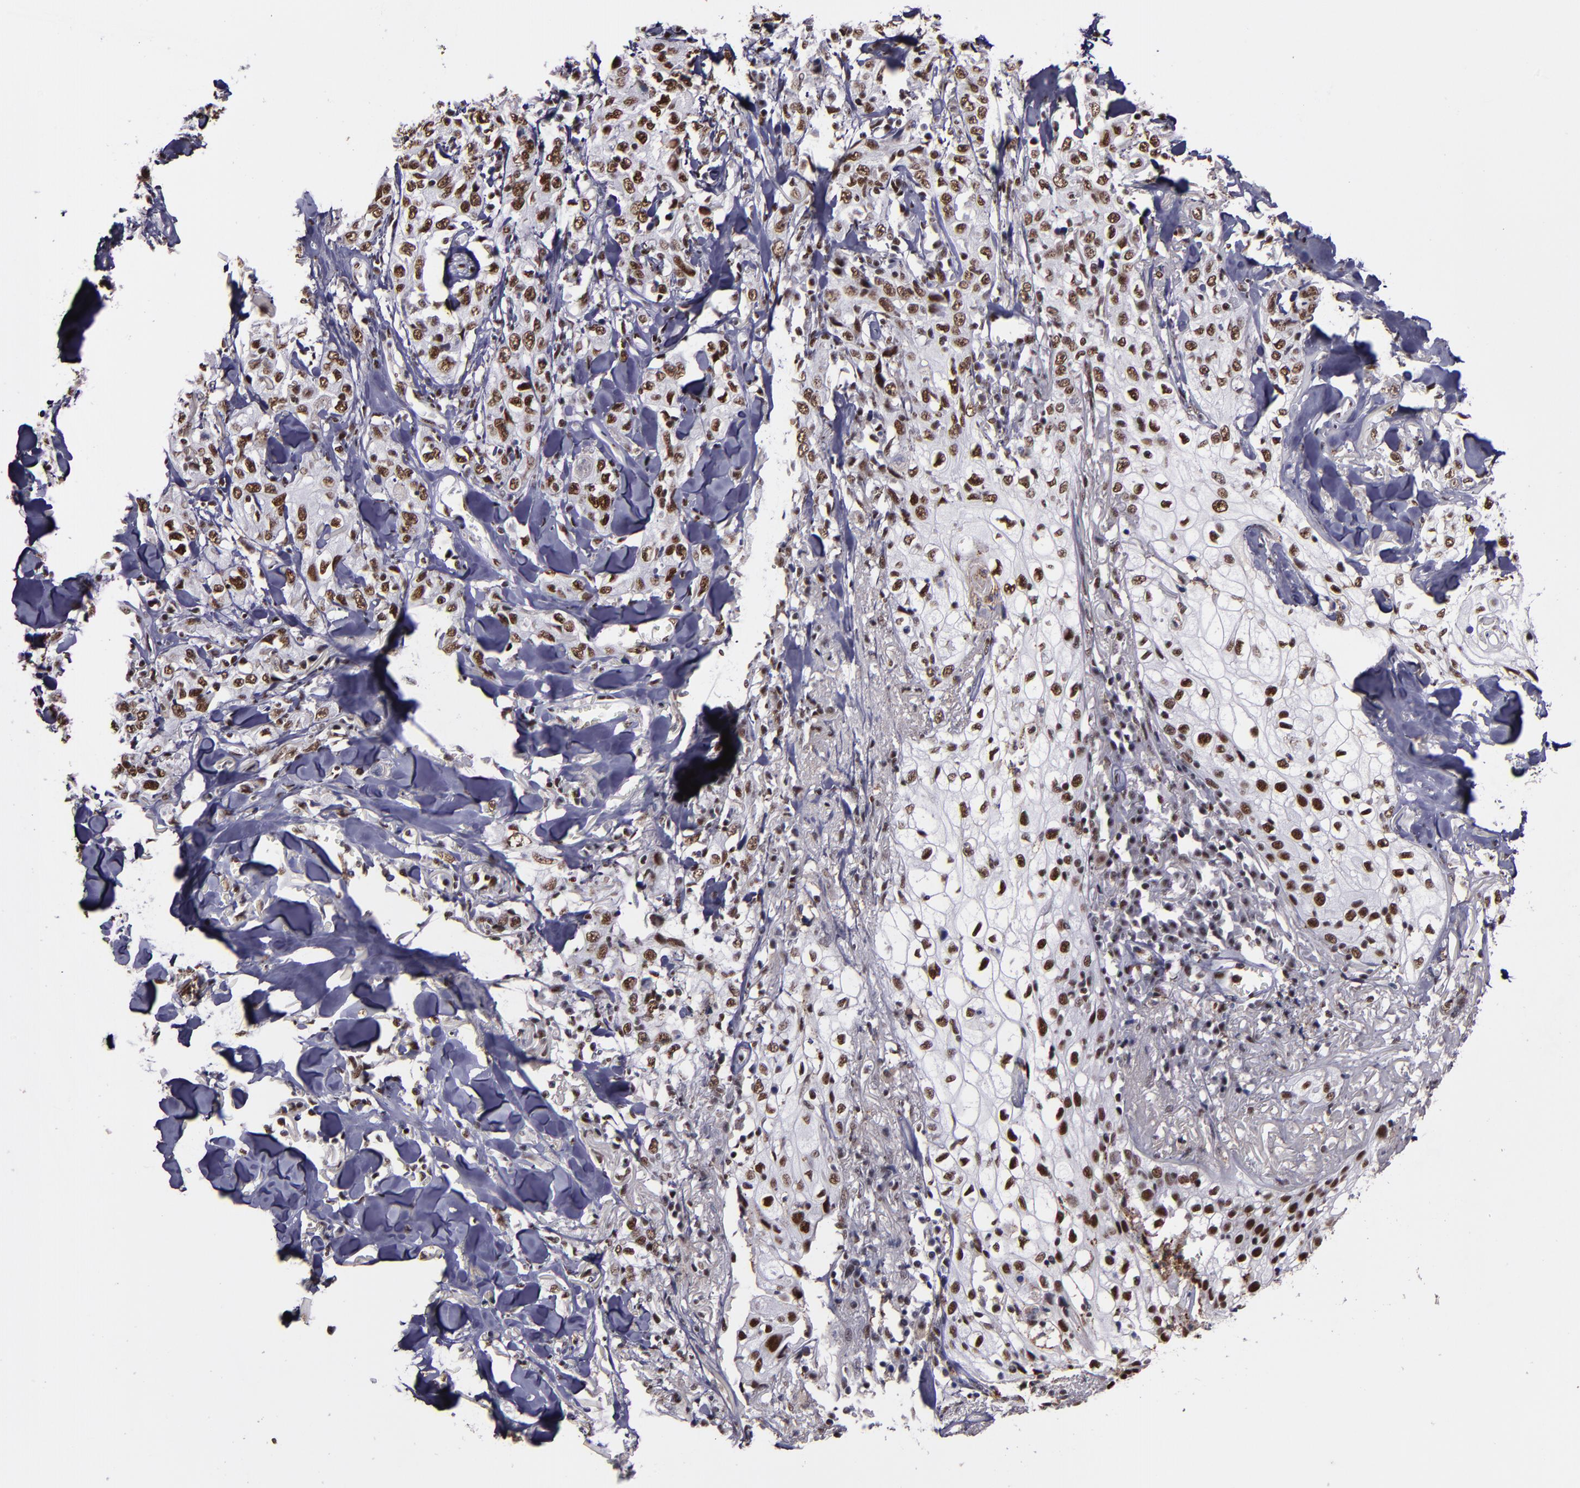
{"staining": {"intensity": "moderate", "quantity": ">75%", "location": "nuclear"}, "tissue": "skin cancer", "cell_type": "Tumor cells", "image_type": "cancer", "snomed": [{"axis": "morphology", "description": "Squamous cell carcinoma, NOS"}, {"axis": "topography", "description": "Skin"}], "caption": "A photomicrograph showing moderate nuclear expression in approximately >75% of tumor cells in squamous cell carcinoma (skin), as visualized by brown immunohistochemical staining.", "gene": "PPP4R3A", "patient": {"sex": "male", "age": 65}}